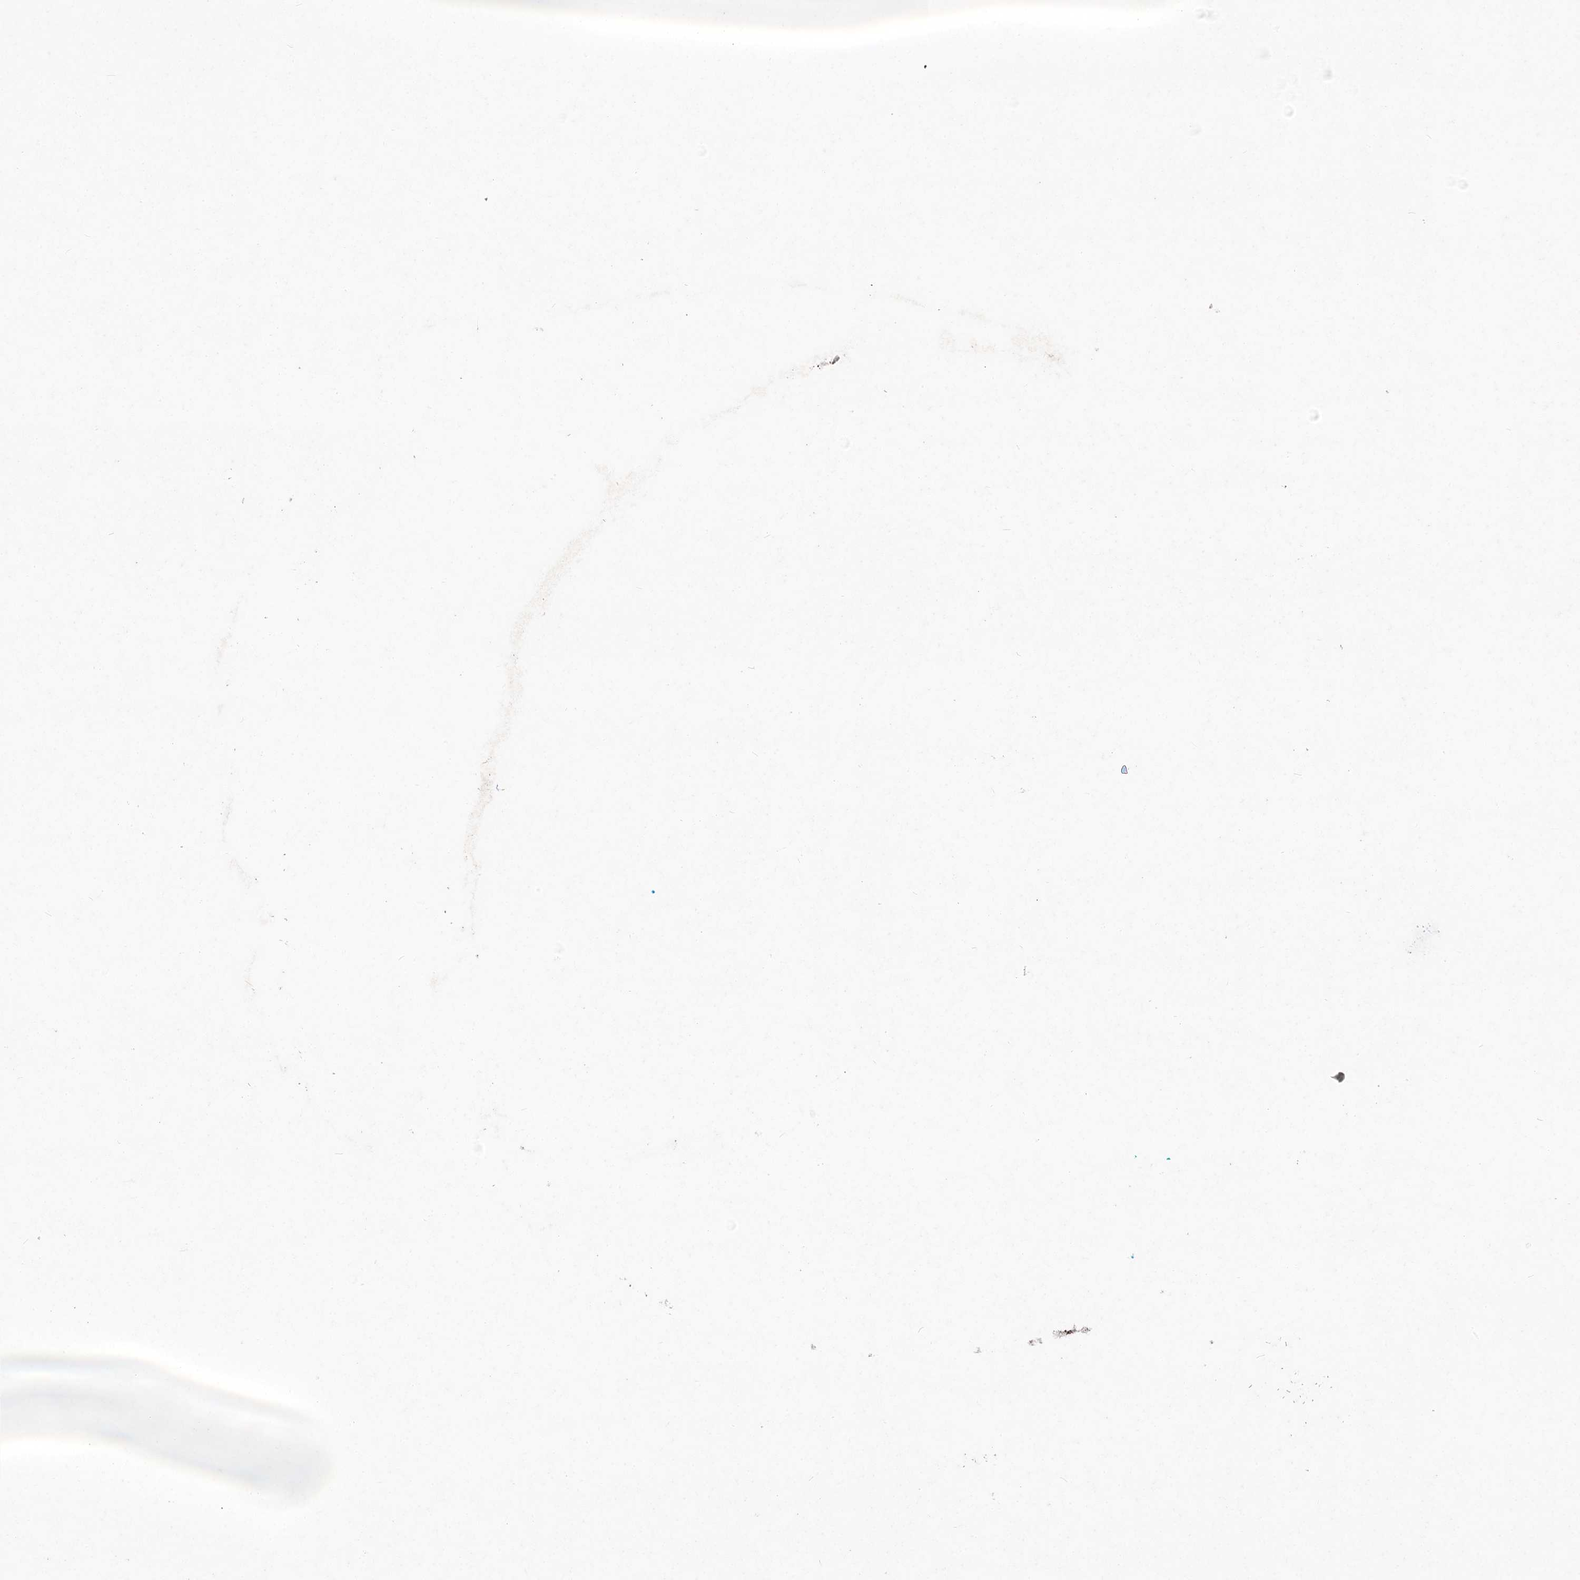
{"staining": {"intensity": "moderate", "quantity": ">75%", "location": "cytoplasmic/membranous"}, "tissue": "prostate cancer", "cell_type": "Tumor cells", "image_type": "cancer", "snomed": [{"axis": "morphology", "description": "Adenocarcinoma, High grade"}, {"axis": "topography", "description": "Prostate"}], "caption": "Protein expression analysis of human prostate adenocarcinoma (high-grade) reveals moderate cytoplasmic/membranous positivity in approximately >75% of tumor cells. (brown staining indicates protein expression, while blue staining denotes nuclei).", "gene": "LACTB", "patient": {"sex": "male", "age": 70}}